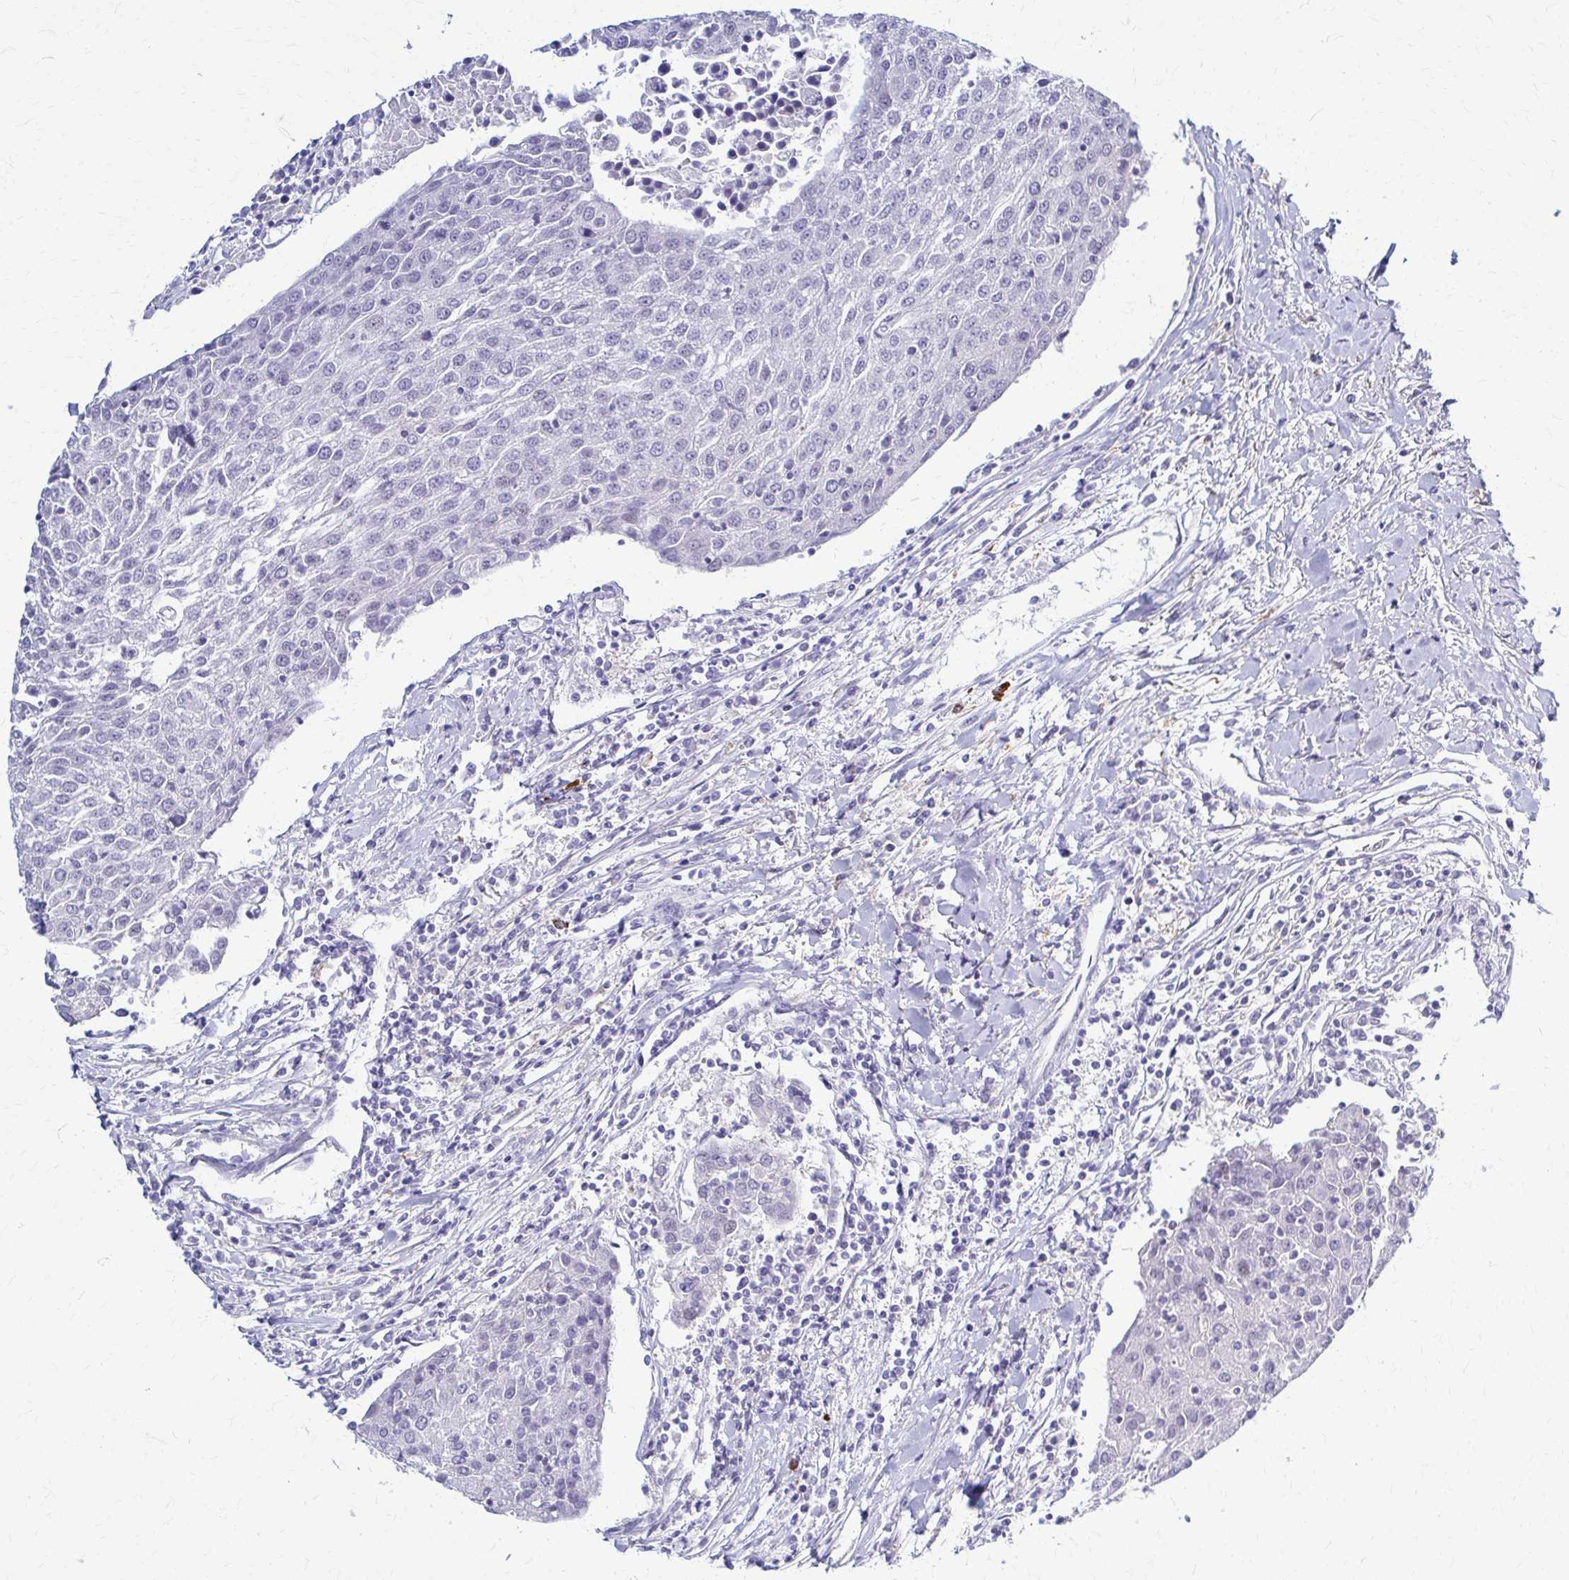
{"staining": {"intensity": "negative", "quantity": "none", "location": "none"}, "tissue": "urothelial cancer", "cell_type": "Tumor cells", "image_type": "cancer", "snomed": [{"axis": "morphology", "description": "Urothelial carcinoma, High grade"}, {"axis": "topography", "description": "Urinary bladder"}], "caption": "DAB immunohistochemical staining of human high-grade urothelial carcinoma demonstrates no significant staining in tumor cells.", "gene": "RHOBTB2", "patient": {"sex": "female", "age": 85}}